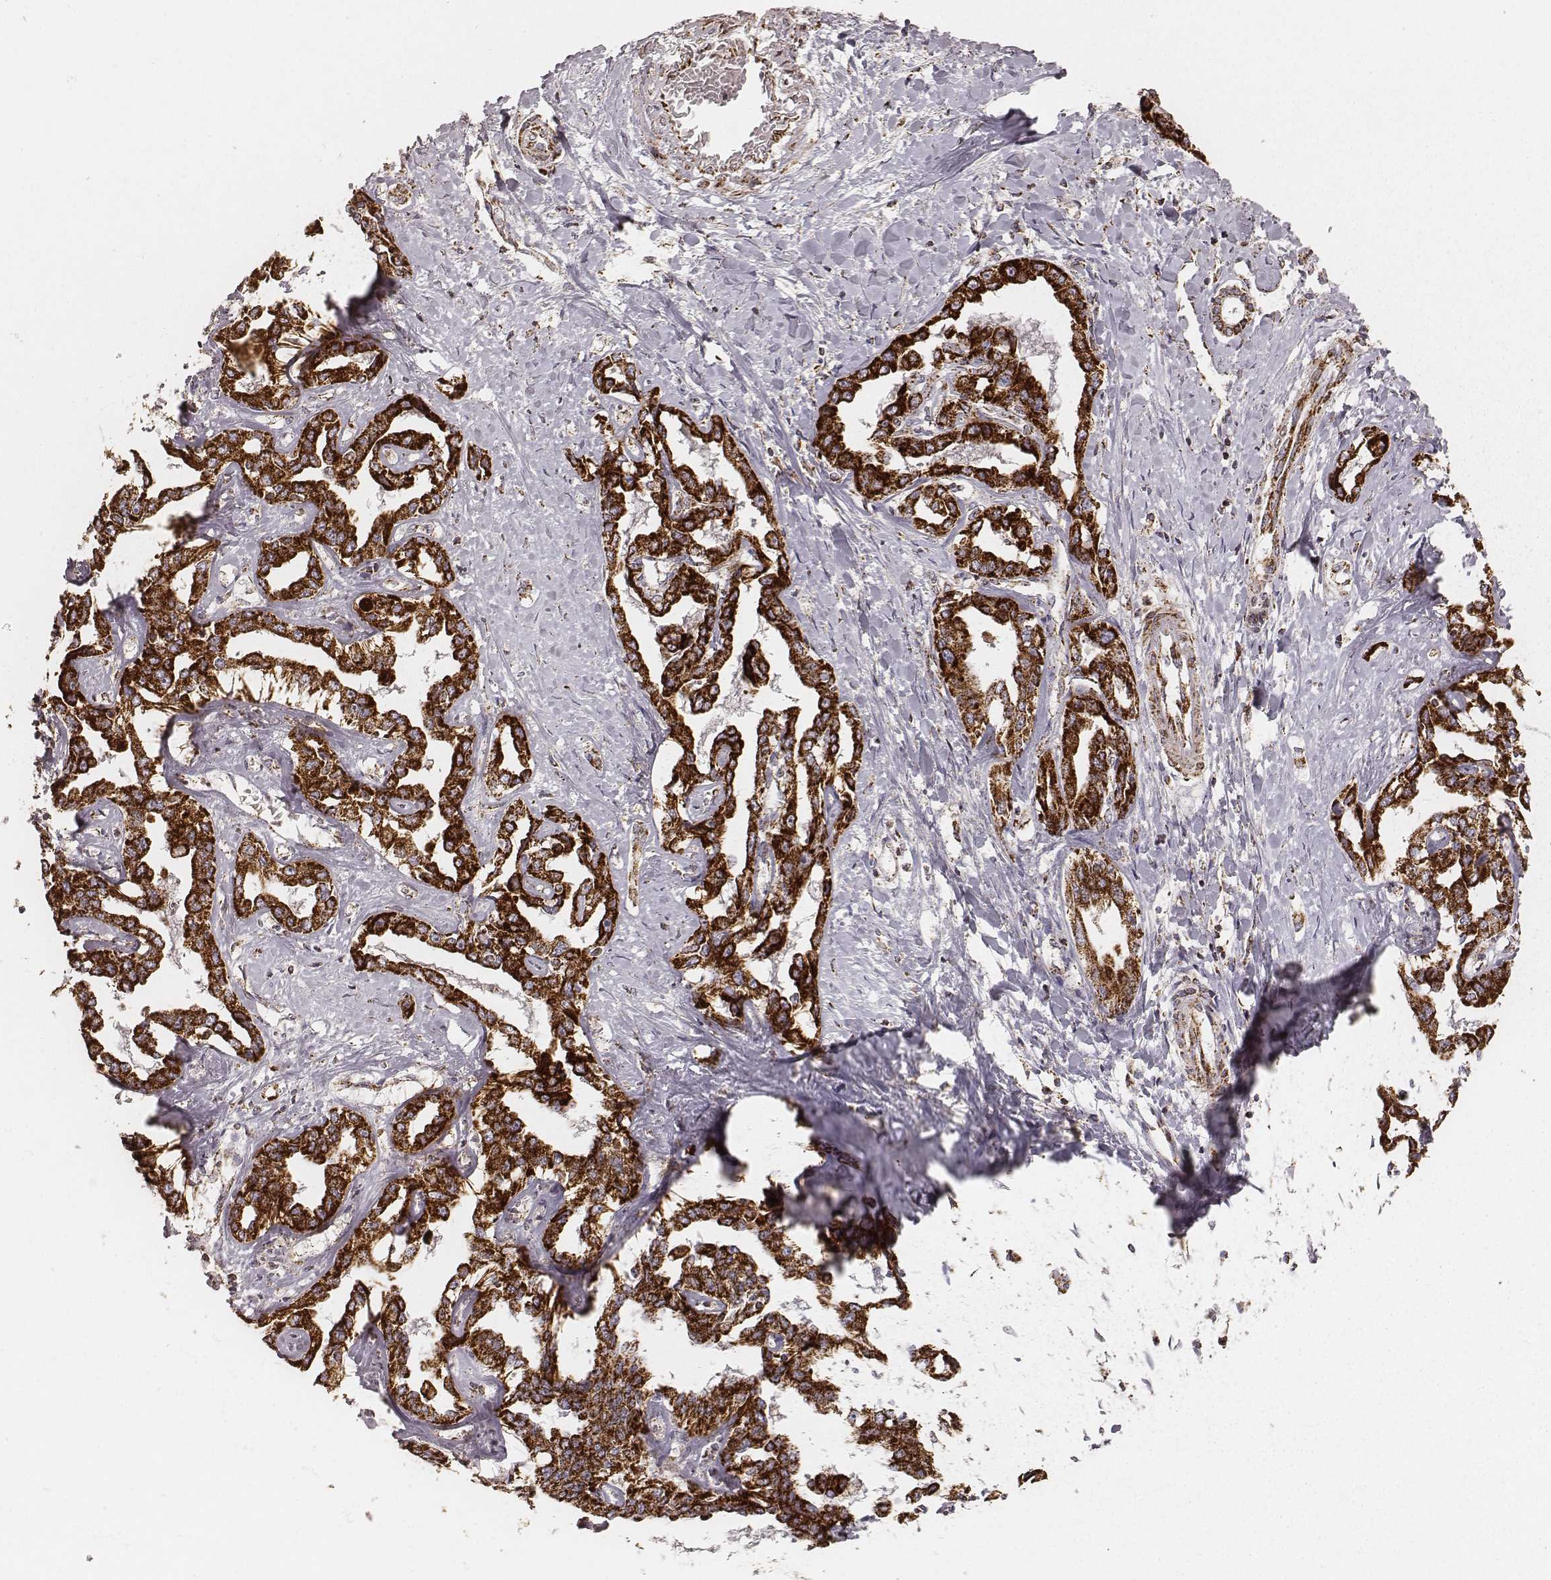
{"staining": {"intensity": "strong", "quantity": ">75%", "location": "cytoplasmic/membranous"}, "tissue": "liver cancer", "cell_type": "Tumor cells", "image_type": "cancer", "snomed": [{"axis": "morphology", "description": "Cholangiocarcinoma"}, {"axis": "topography", "description": "Liver"}], "caption": "Immunohistochemical staining of liver cancer (cholangiocarcinoma) displays high levels of strong cytoplasmic/membranous protein expression in about >75% of tumor cells.", "gene": "CS", "patient": {"sex": "male", "age": 59}}